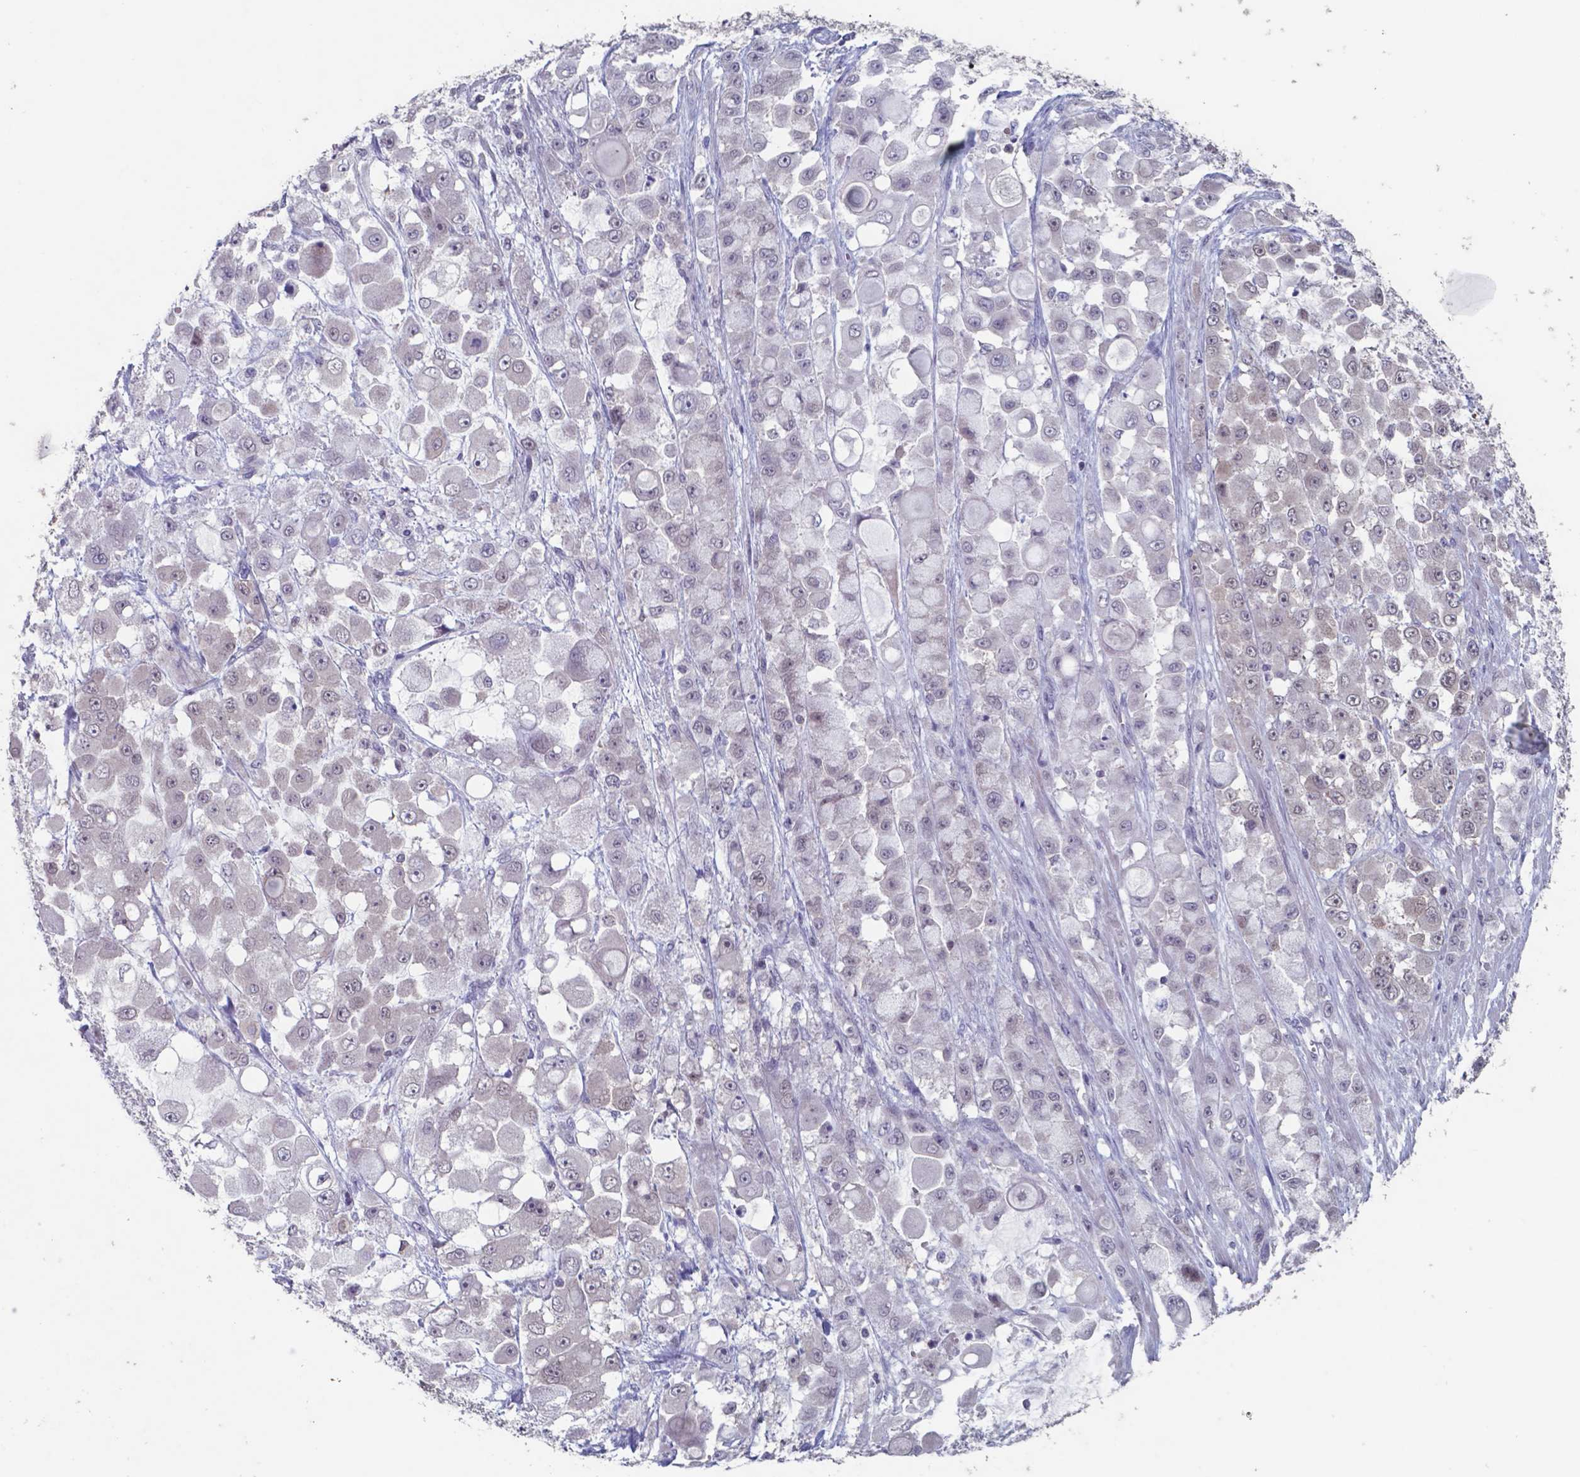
{"staining": {"intensity": "negative", "quantity": "none", "location": "none"}, "tissue": "stomach cancer", "cell_type": "Tumor cells", "image_type": "cancer", "snomed": [{"axis": "morphology", "description": "Adenocarcinoma, NOS"}, {"axis": "topography", "description": "Stomach"}], "caption": "Tumor cells are negative for brown protein staining in stomach cancer.", "gene": "TDP2", "patient": {"sex": "female", "age": 76}}